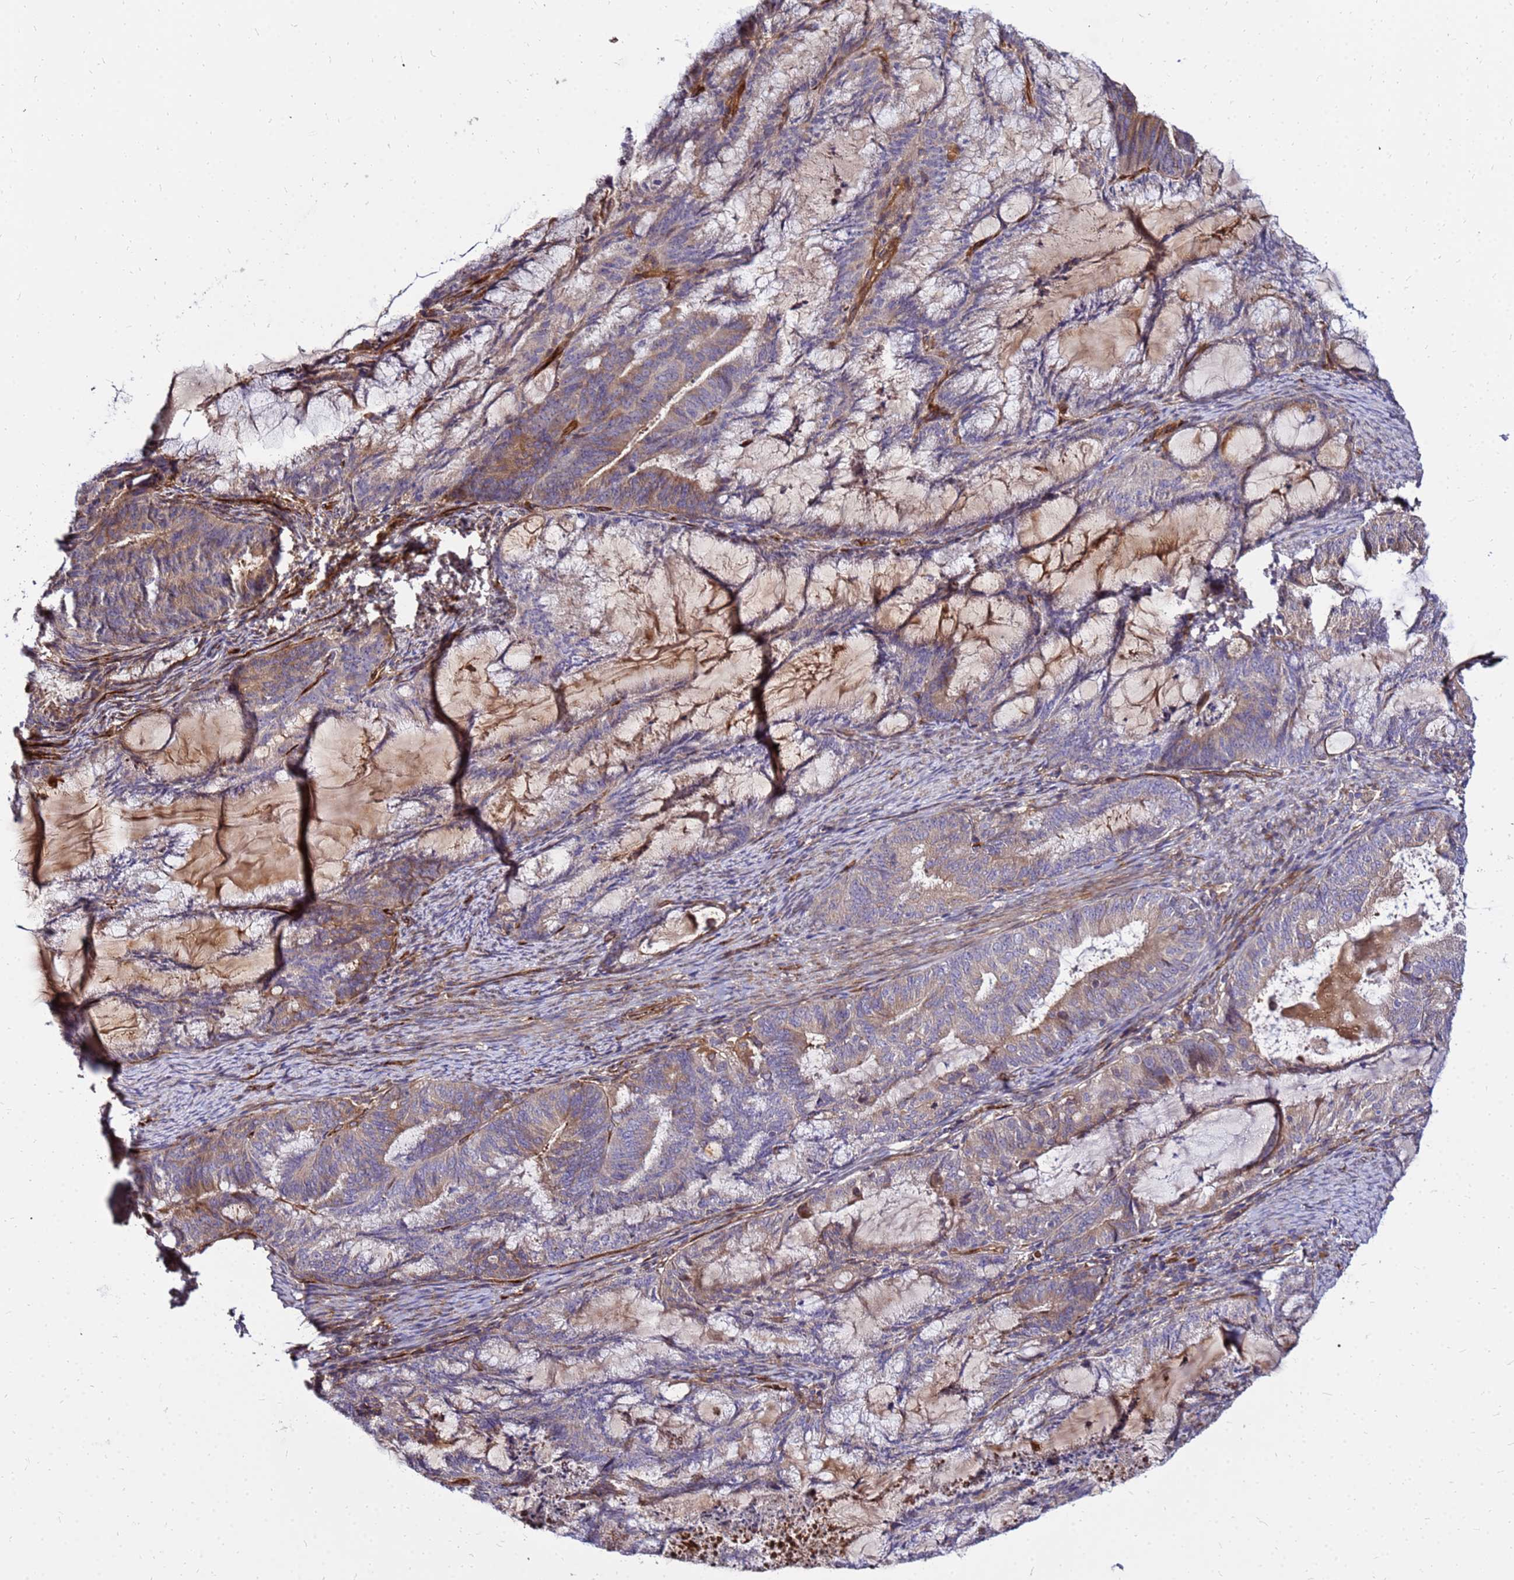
{"staining": {"intensity": "moderate", "quantity": "<25%", "location": "cytoplasmic/membranous"}, "tissue": "endometrial cancer", "cell_type": "Tumor cells", "image_type": "cancer", "snomed": [{"axis": "morphology", "description": "Adenocarcinoma, NOS"}, {"axis": "topography", "description": "Endometrium"}], "caption": "Immunohistochemical staining of endometrial cancer reveals low levels of moderate cytoplasmic/membranous staining in approximately <25% of tumor cells.", "gene": "WWC2", "patient": {"sex": "female", "age": 86}}